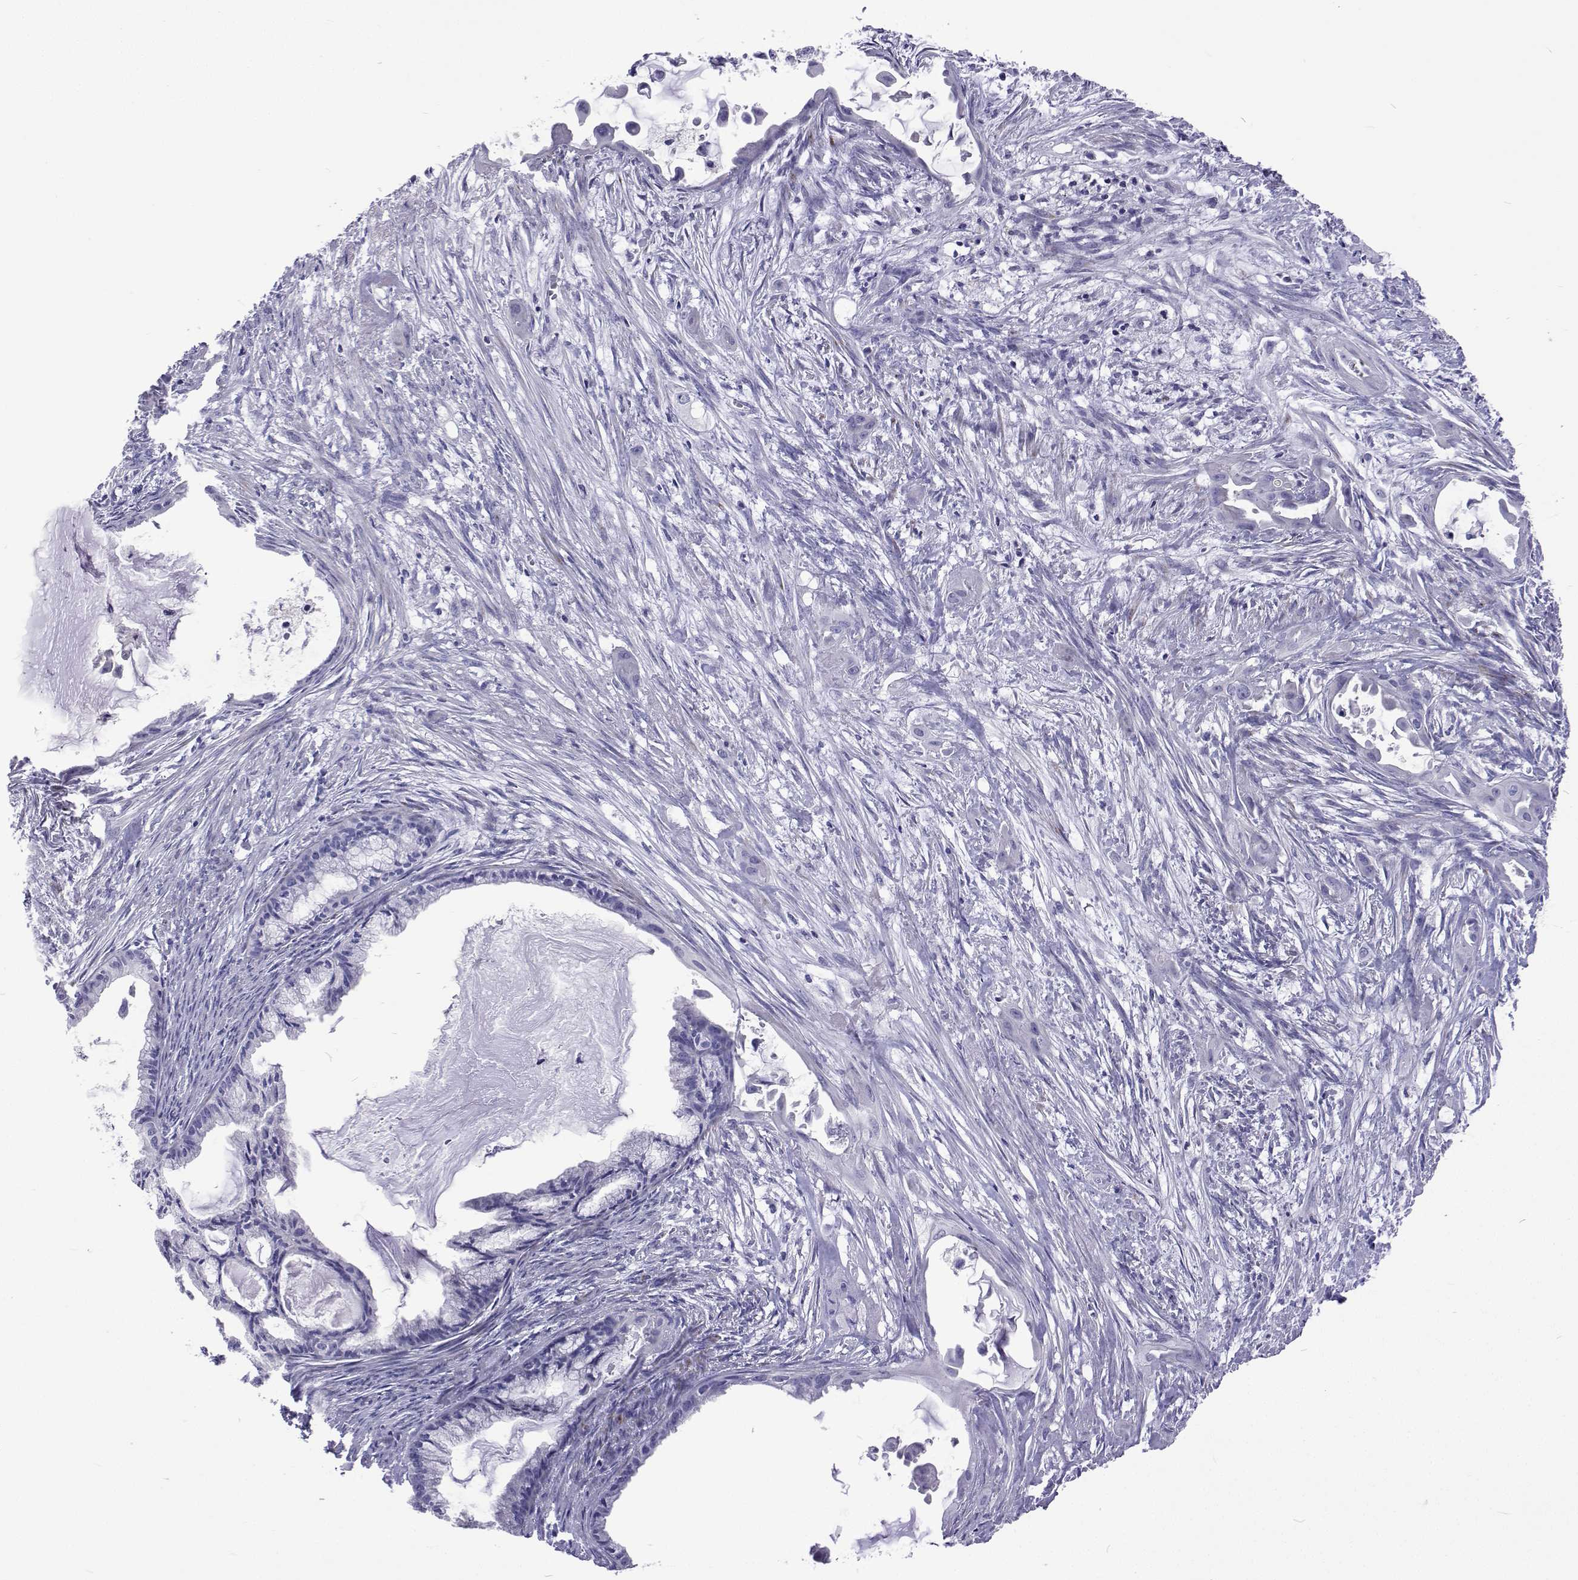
{"staining": {"intensity": "negative", "quantity": "none", "location": "none"}, "tissue": "endometrial cancer", "cell_type": "Tumor cells", "image_type": "cancer", "snomed": [{"axis": "morphology", "description": "Adenocarcinoma, NOS"}, {"axis": "topography", "description": "Endometrium"}], "caption": "An immunohistochemistry (IHC) image of endometrial adenocarcinoma is shown. There is no staining in tumor cells of endometrial adenocarcinoma. (Immunohistochemistry (ihc), brightfield microscopy, high magnification).", "gene": "UMODL1", "patient": {"sex": "female", "age": 86}}